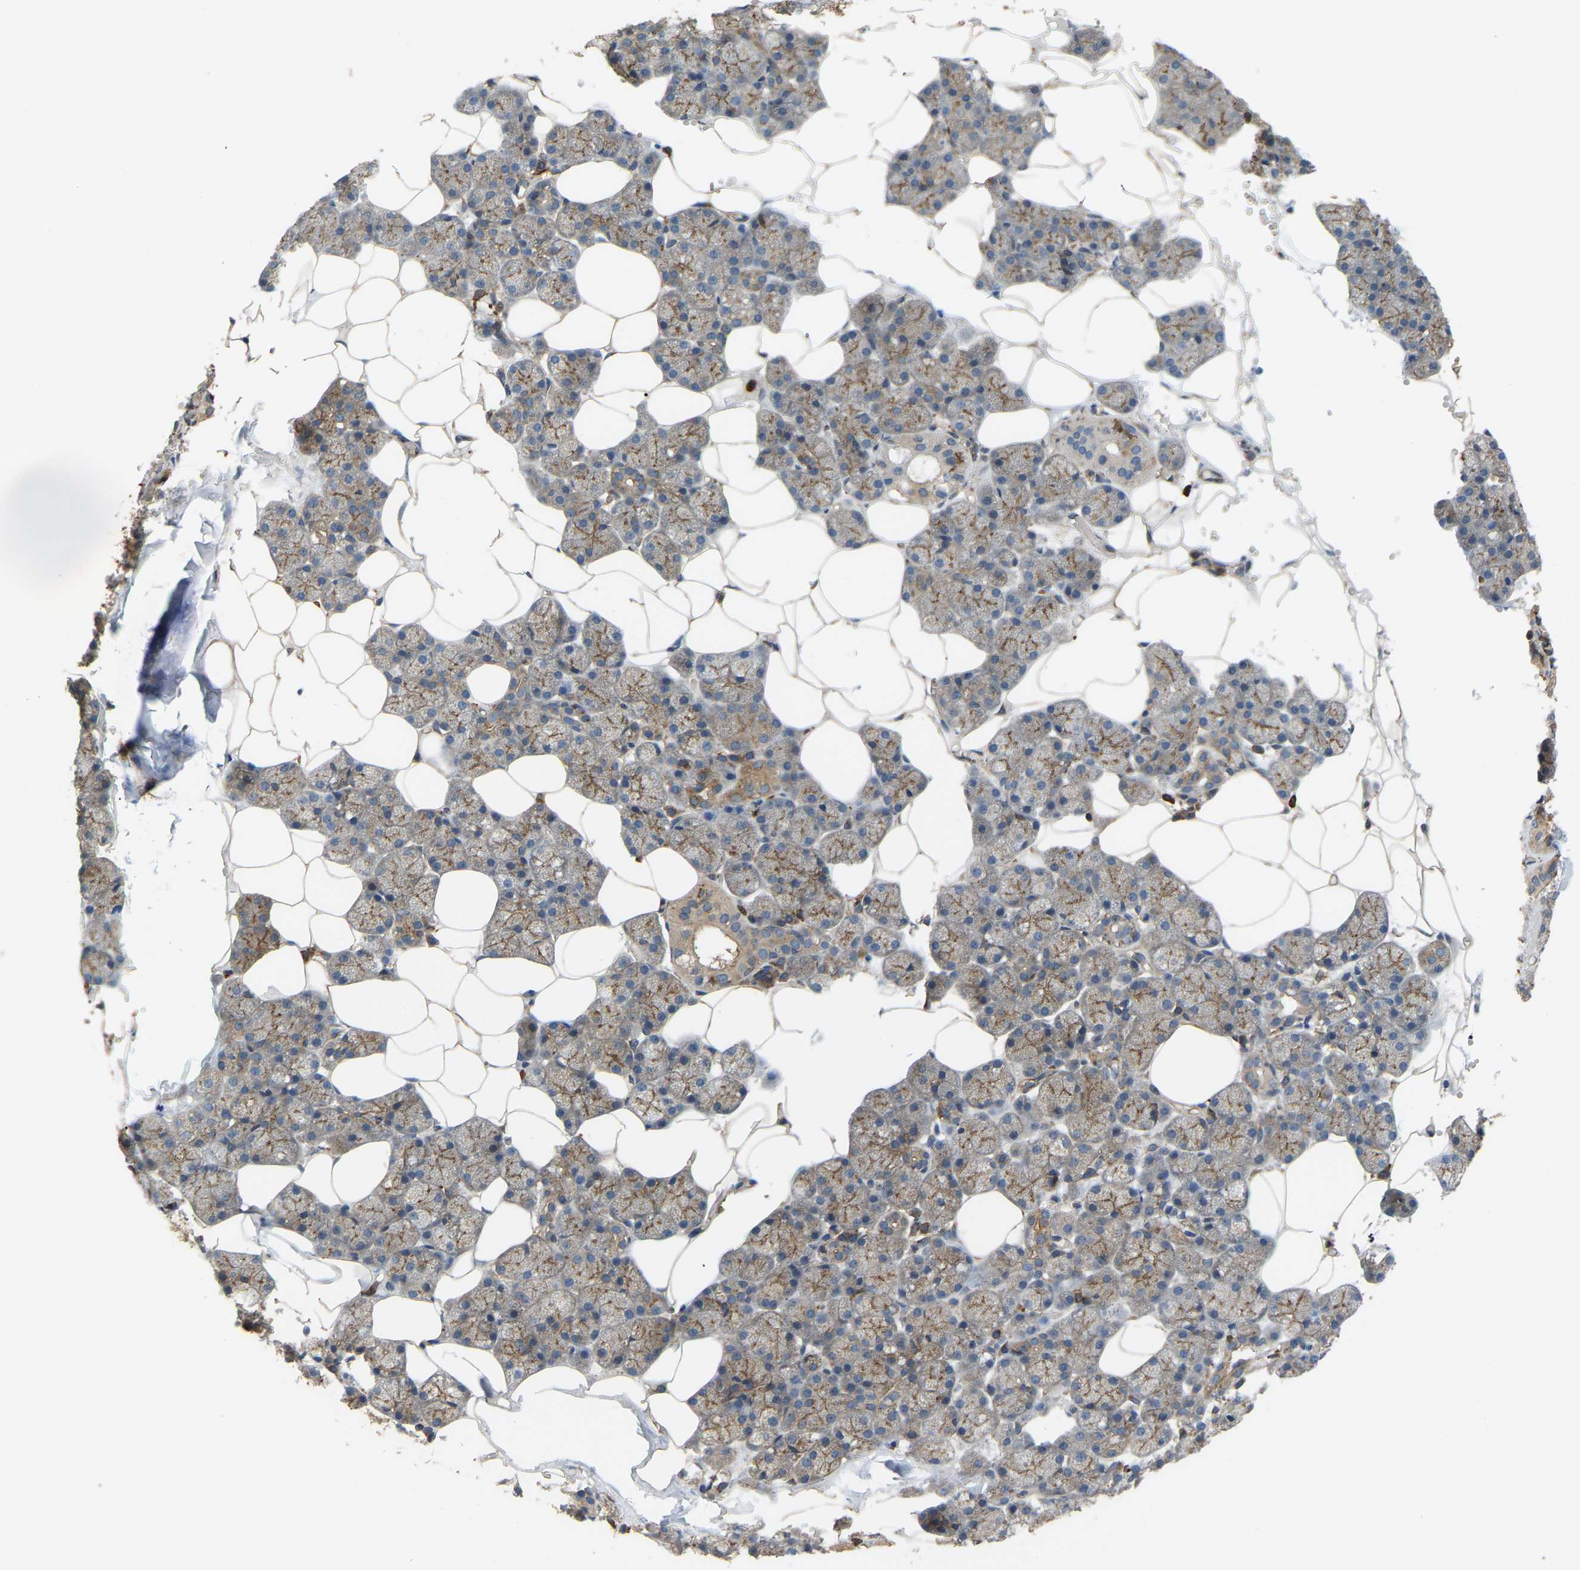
{"staining": {"intensity": "moderate", "quantity": "25%-75%", "location": "cytoplasmic/membranous"}, "tissue": "salivary gland", "cell_type": "Glandular cells", "image_type": "normal", "snomed": [{"axis": "morphology", "description": "Normal tissue, NOS"}, {"axis": "topography", "description": "Salivary gland"}], "caption": "Brown immunohistochemical staining in benign salivary gland demonstrates moderate cytoplasmic/membranous staining in about 25%-75% of glandular cells. The protein of interest is stained brown, and the nuclei are stained in blue (DAB IHC with brightfield microscopy, high magnification).", "gene": "PICALM", "patient": {"sex": "male", "age": 62}}